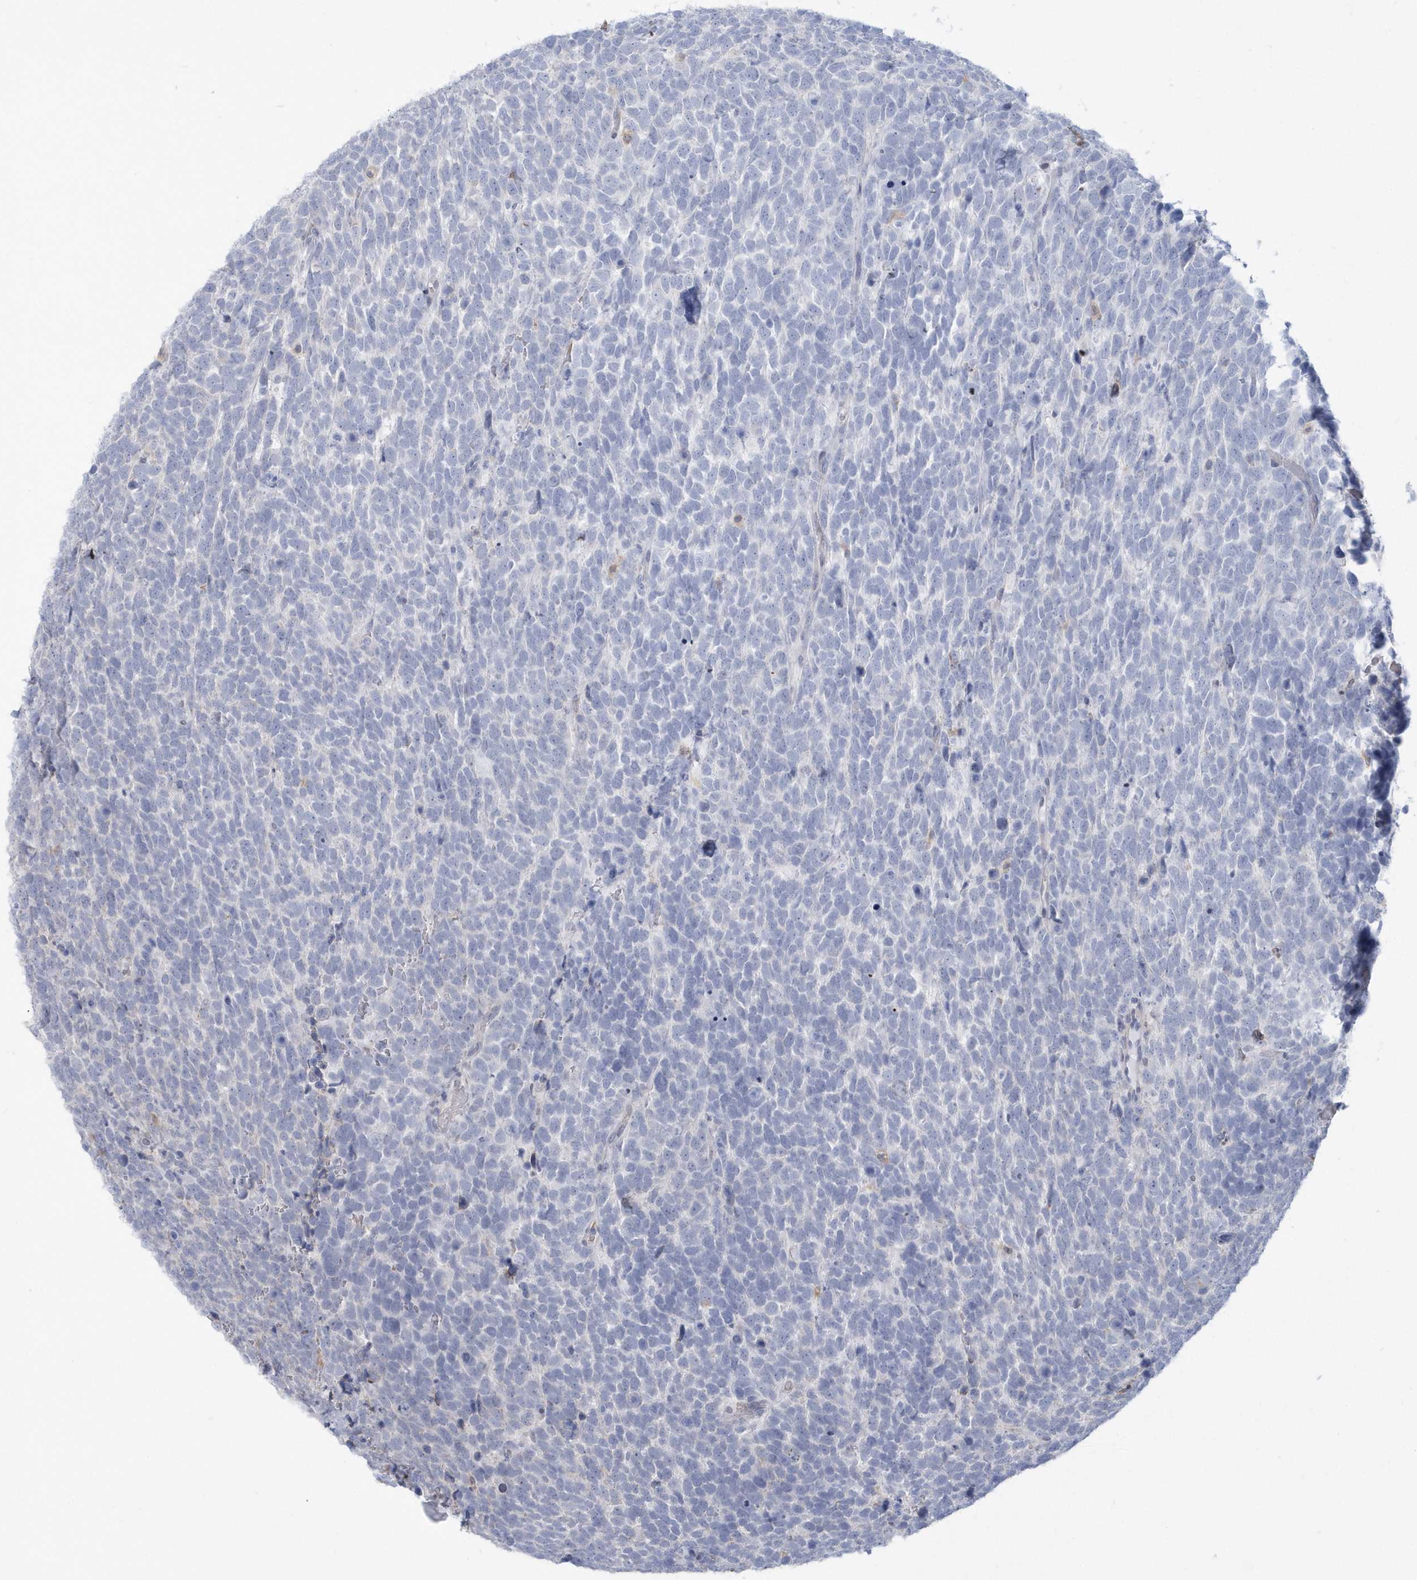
{"staining": {"intensity": "negative", "quantity": "none", "location": "none"}, "tissue": "urothelial cancer", "cell_type": "Tumor cells", "image_type": "cancer", "snomed": [{"axis": "morphology", "description": "Urothelial carcinoma, High grade"}, {"axis": "topography", "description": "Urinary bladder"}], "caption": "Micrograph shows no protein expression in tumor cells of urothelial carcinoma (high-grade) tissue.", "gene": "TSPEAR", "patient": {"sex": "female", "age": 82}}